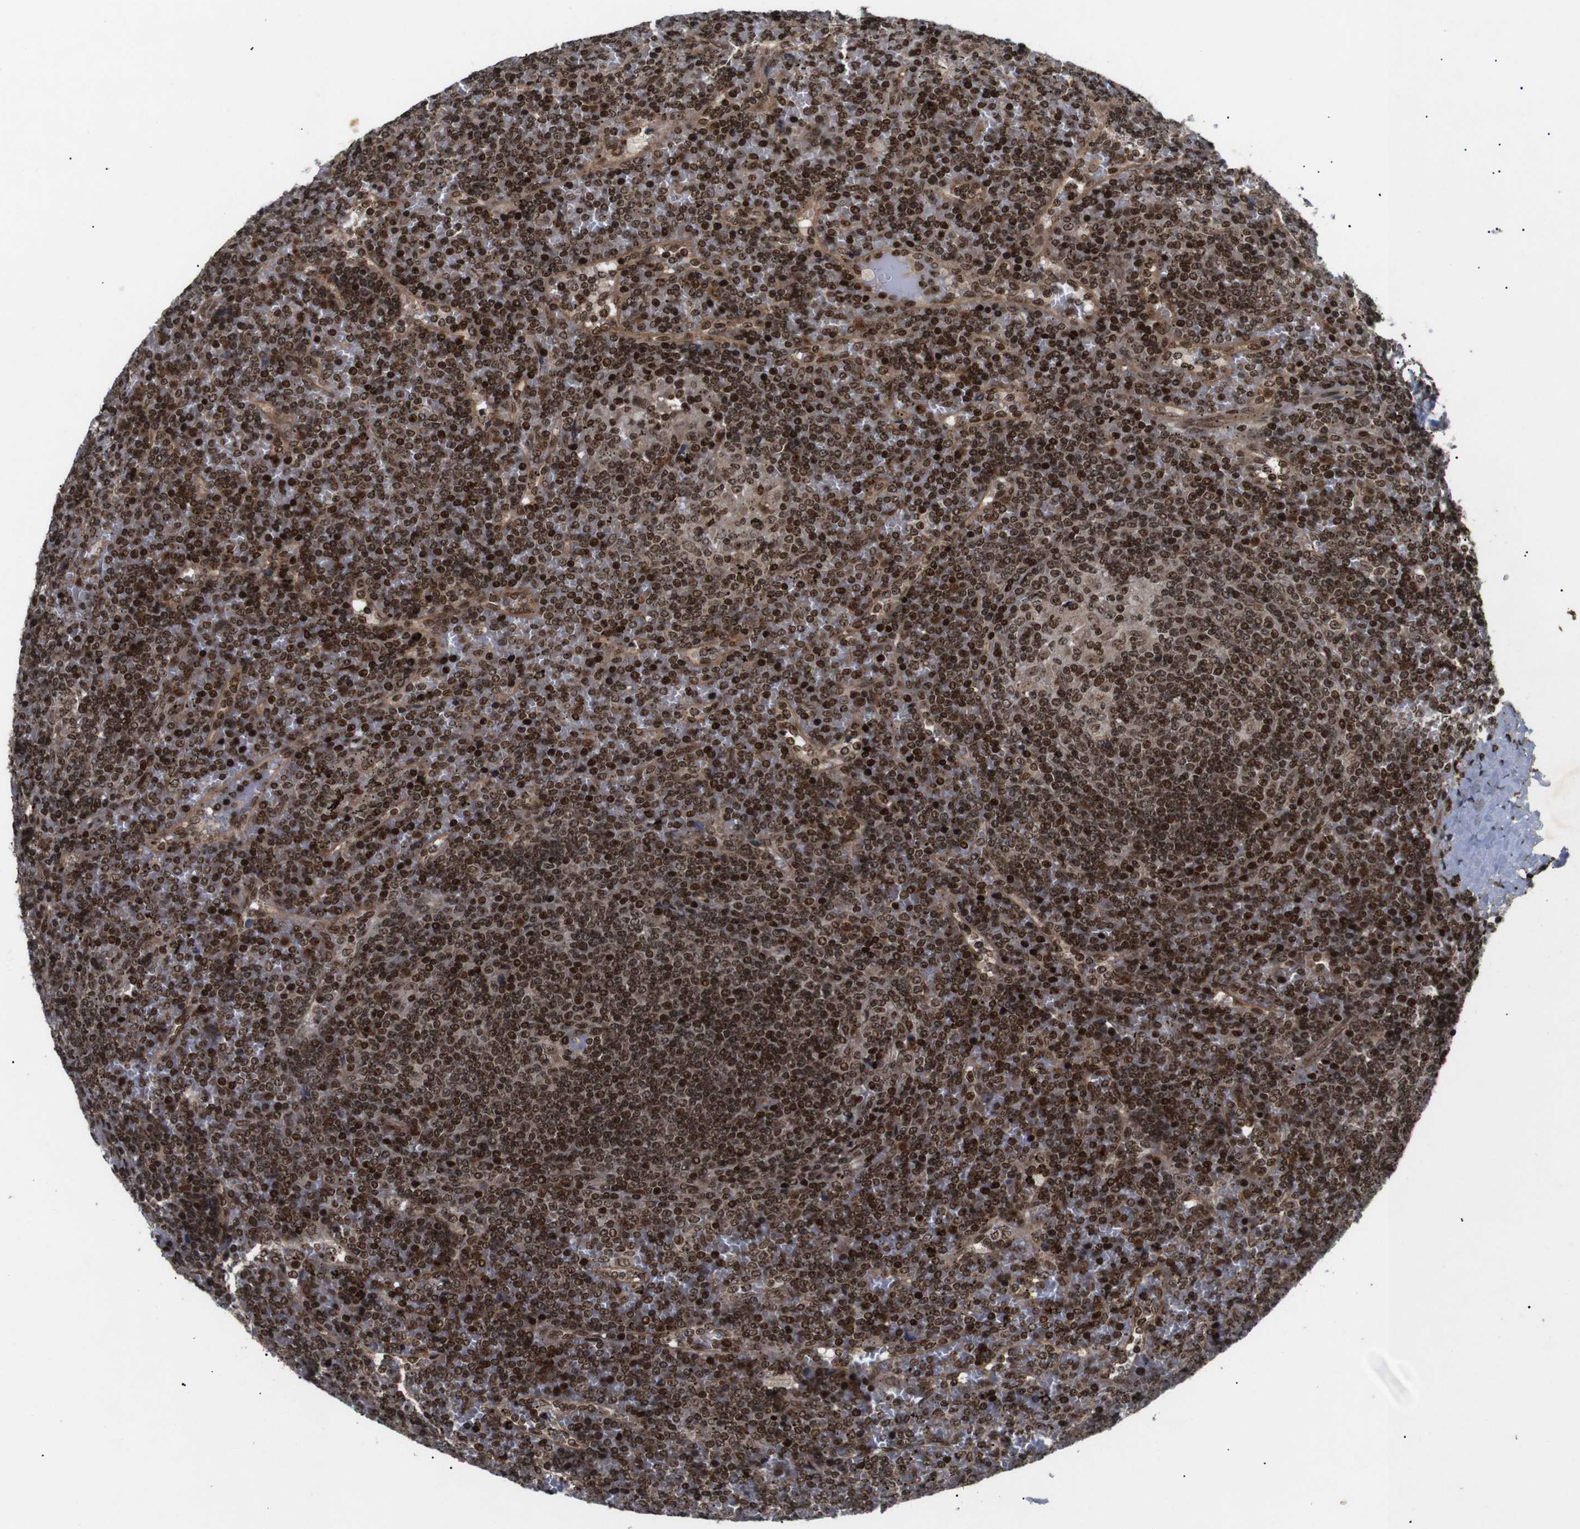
{"staining": {"intensity": "strong", "quantity": ">75%", "location": "nuclear"}, "tissue": "lymphoma", "cell_type": "Tumor cells", "image_type": "cancer", "snomed": [{"axis": "morphology", "description": "Malignant lymphoma, non-Hodgkin's type, Low grade"}, {"axis": "topography", "description": "Spleen"}], "caption": "Immunohistochemistry photomicrograph of neoplastic tissue: human malignant lymphoma, non-Hodgkin's type (low-grade) stained using immunohistochemistry (IHC) shows high levels of strong protein expression localized specifically in the nuclear of tumor cells, appearing as a nuclear brown color.", "gene": "KIF23", "patient": {"sex": "female", "age": 19}}